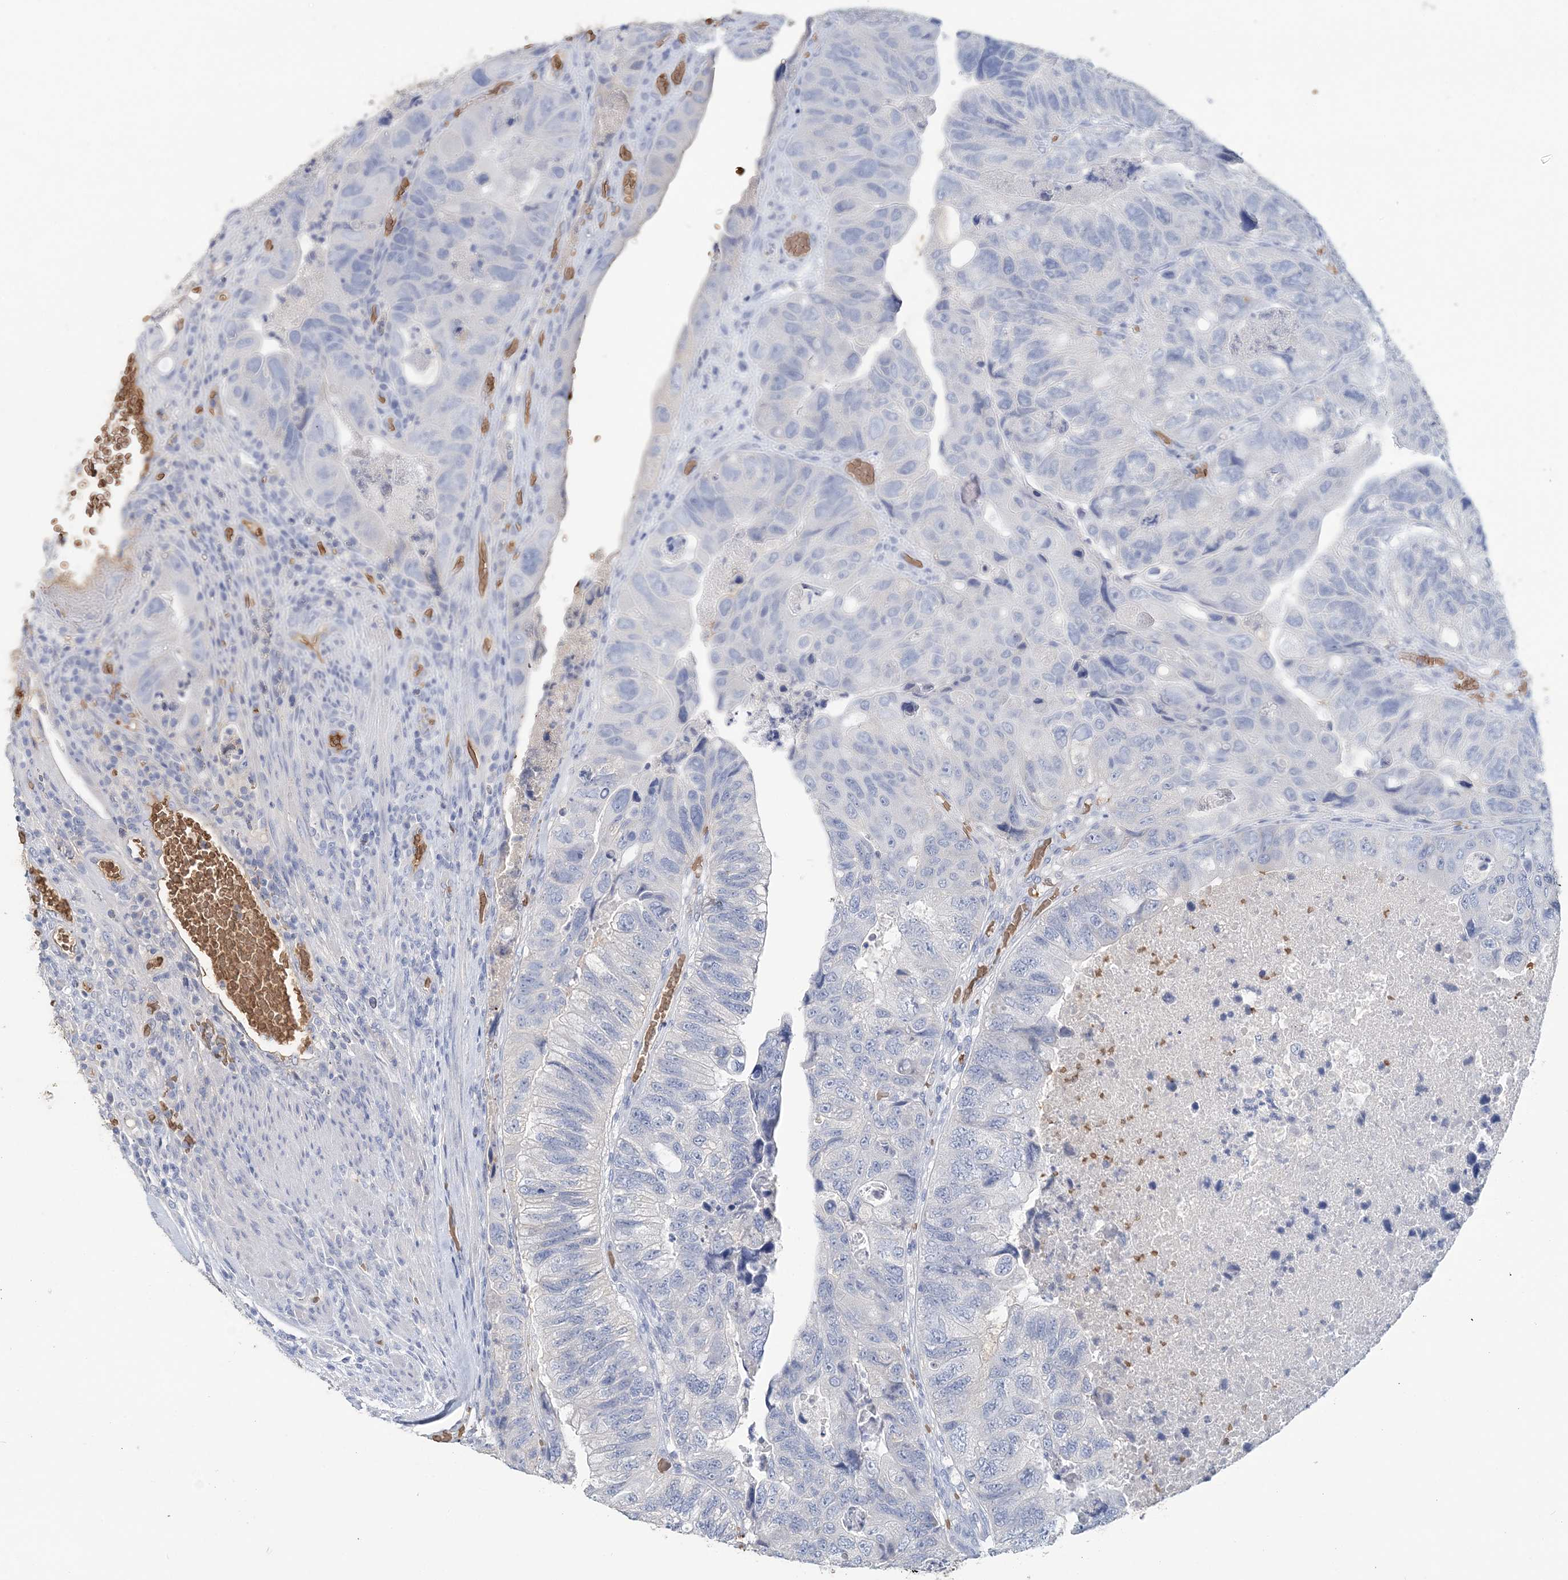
{"staining": {"intensity": "negative", "quantity": "none", "location": "none"}, "tissue": "colorectal cancer", "cell_type": "Tumor cells", "image_type": "cancer", "snomed": [{"axis": "morphology", "description": "Adenocarcinoma, NOS"}, {"axis": "topography", "description": "Rectum"}], "caption": "Tumor cells are negative for brown protein staining in colorectal cancer.", "gene": "HBD", "patient": {"sex": "male", "age": 63}}